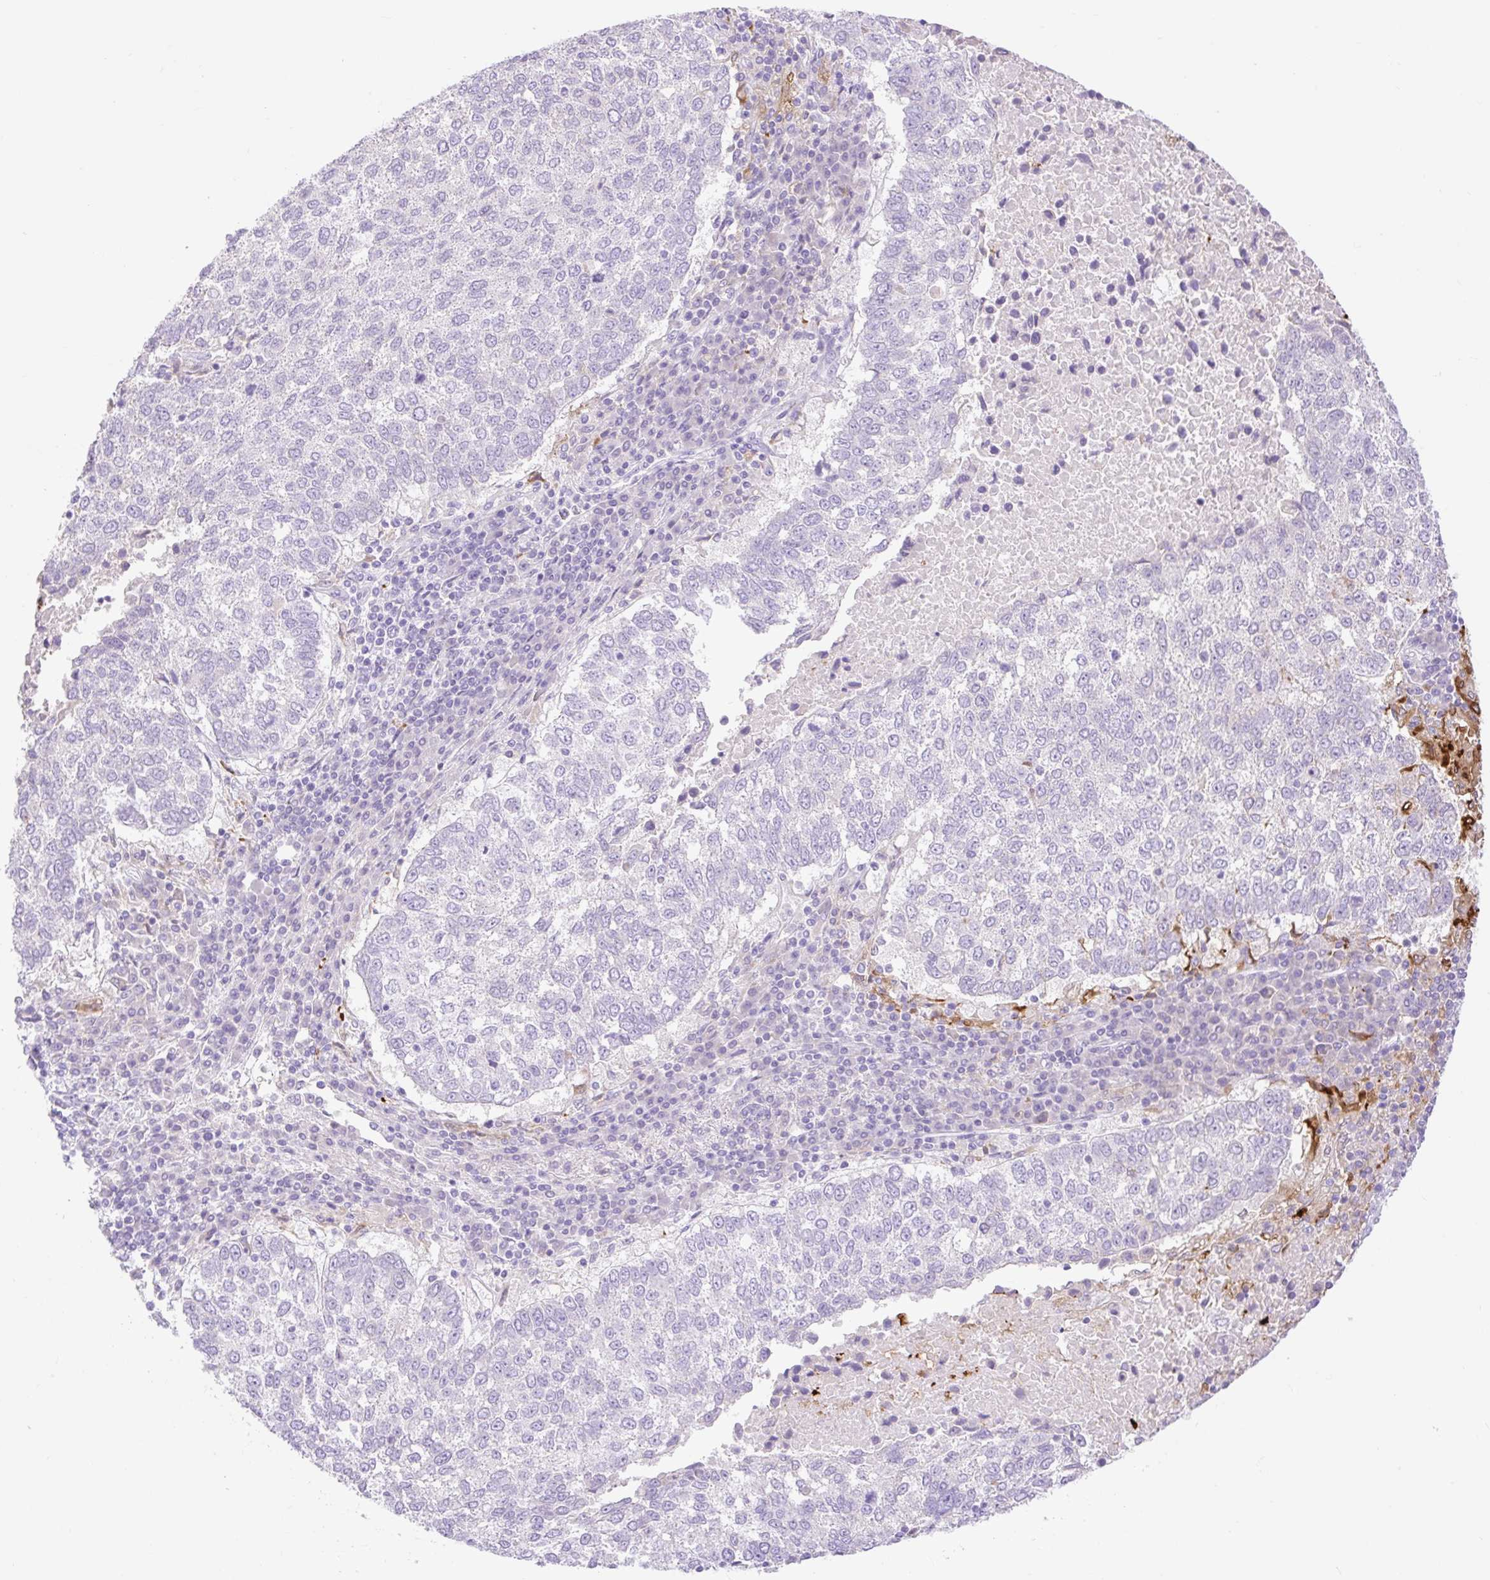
{"staining": {"intensity": "negative", "quantity": "none", "location": "none"}, "tissue": "lung cancer", "cell_type": "Tumor cells", "image_type": "cancer", "snomed": [{"axis": "morphology", "description": "Squamous cell carcinoma, NOS"}, {"axis": "topography", "description": "Lung"}], "caption": "IHC photomicrograph of human lung cancer (squamous cell carcinoma) stained for a protein (brown), which displays no expression in tumor cells.", "gene": "SLC25A40", "patient": {"sex": "male", "age": 73}}